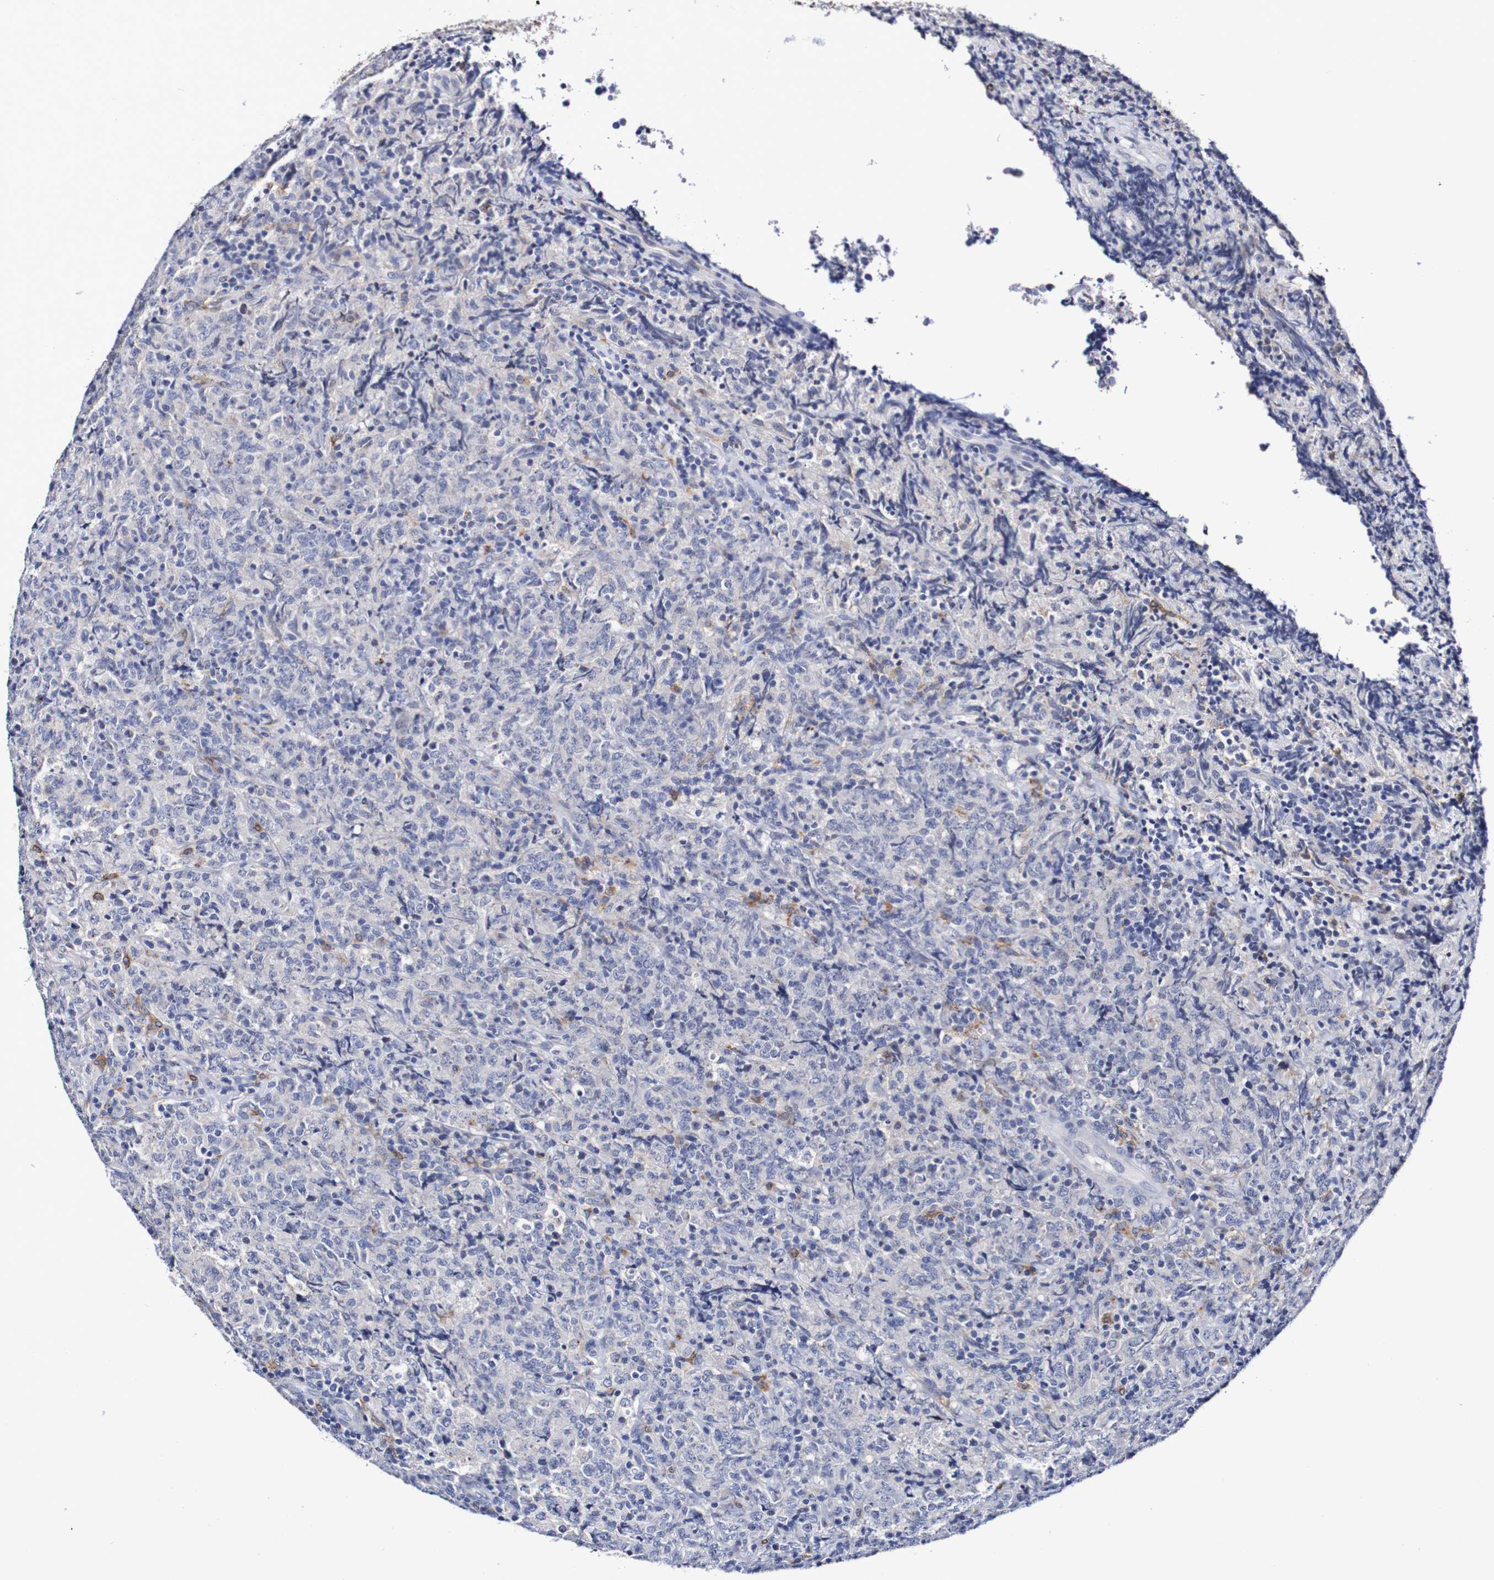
{"staining": {"intensity": "negative", "quantity": "none", "location": "none"}, "tissue": "lymphoma", "cell_type": "Tumor cells", "image_type": "cancer", "snomed": [{"axis": "morphology", "description": "Malignant lymphoma, non-Hodgkin's type, High grade"}, {"axis": "topography", "description": "Tonsil"}], "caption": "Immunohistochemical staining of human high-grade malignant lymphoma, non-Hodgkin's type shows no significant positivity in tumor cells.", "gene": "SEZ6", "patient": {"sex": "female", "age": 36}}